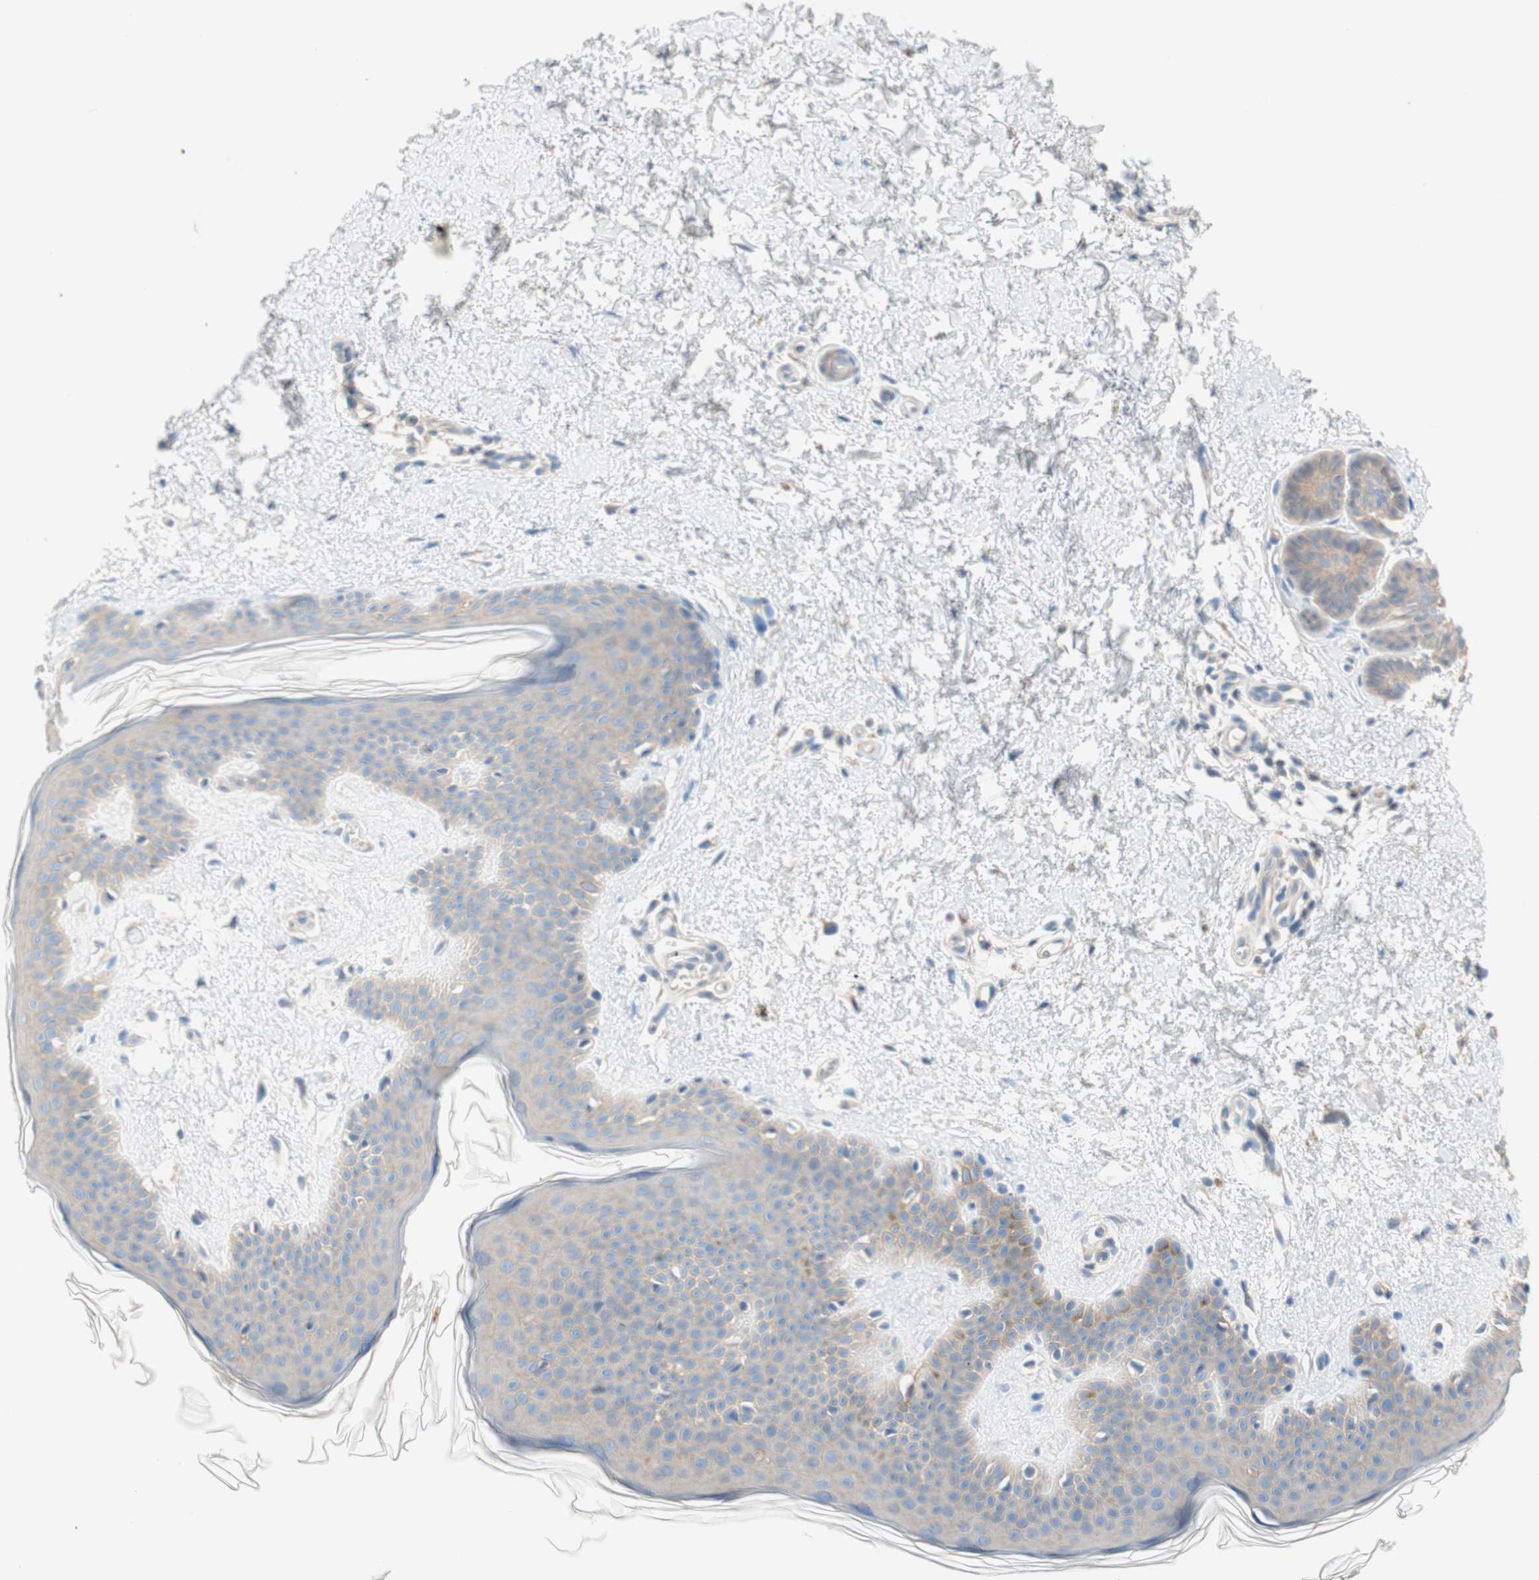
{"staining": {"intensity": "negative", "quantity": "none", "location": "none"}, "tissue": "skin", "cell_type": "Fibroblasts", "image_type": "normal", "snomed": [{"axis": "morphology", "description": "Normal tissue, NOS"}, {"axis": "topography", "description": "Skin"}], "caption": "A histopathology image of skin stained for a protein exhibits no brown staining in fibroblasts.", "gene": "GLUL", "patient": {"sex": "female", "age": 56}}